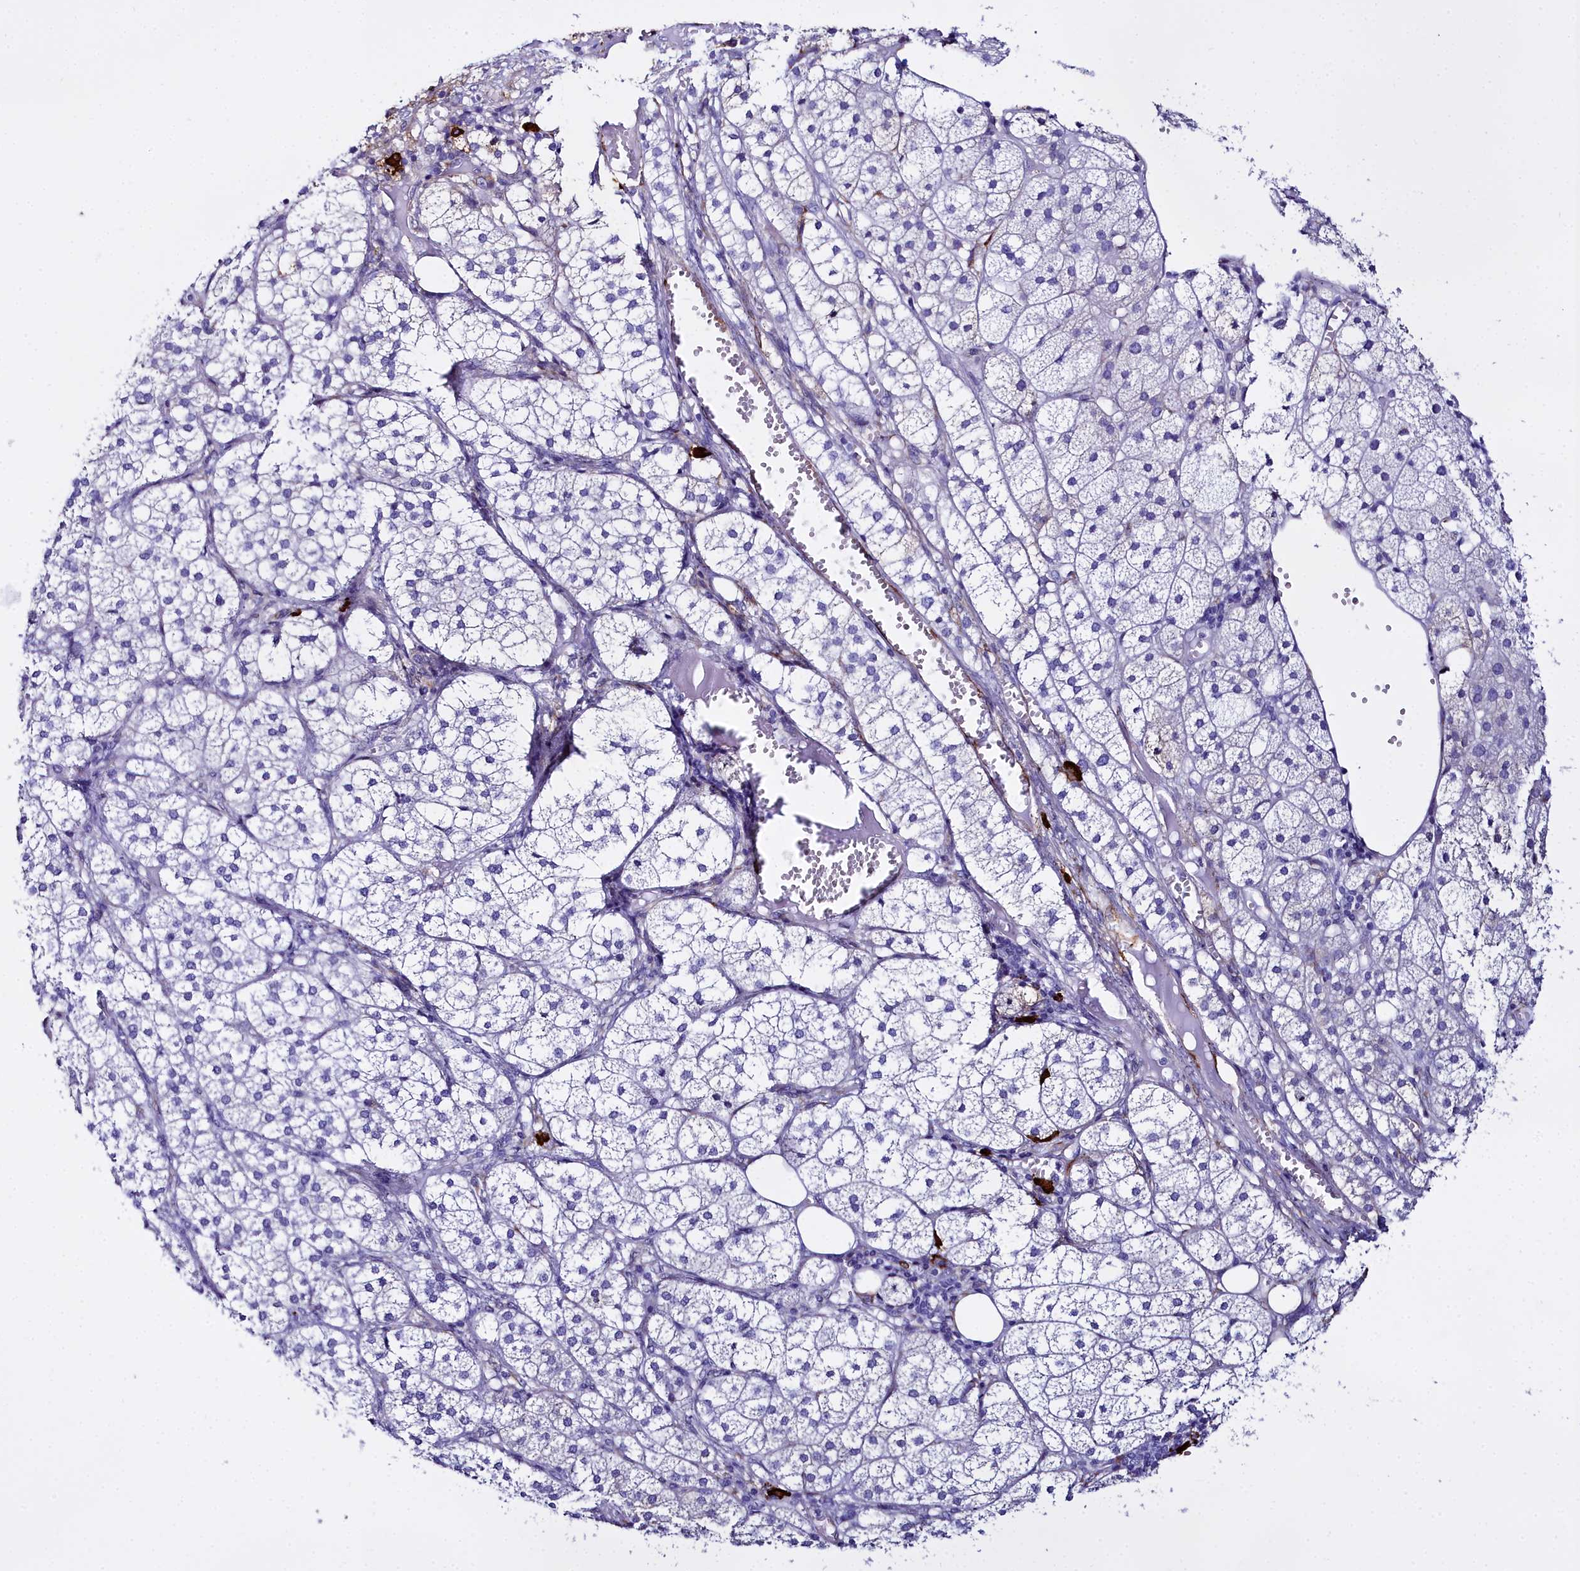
{"staining": {"intensity": "moderate", "quantity": "<25%", "location": "cytoplasmic/membranous"}, "tissue": "adrenal gland", "cell_type": "Glandular cells", "image_type": "normal", "snomed": [{"axis": "morphology", "description": "Normal tissue, NOS"}, {"axis": "topography", "description": "Adrenal gland"}], "caption": "About <25% of glandular cells in normal human adrenal gland display moderate cytoplasmic/membranous protein staining as visualized by brown immunohistochemical staining.", "gene": "TXNDC5", "patient": {"sex": "female", "age": 61}}